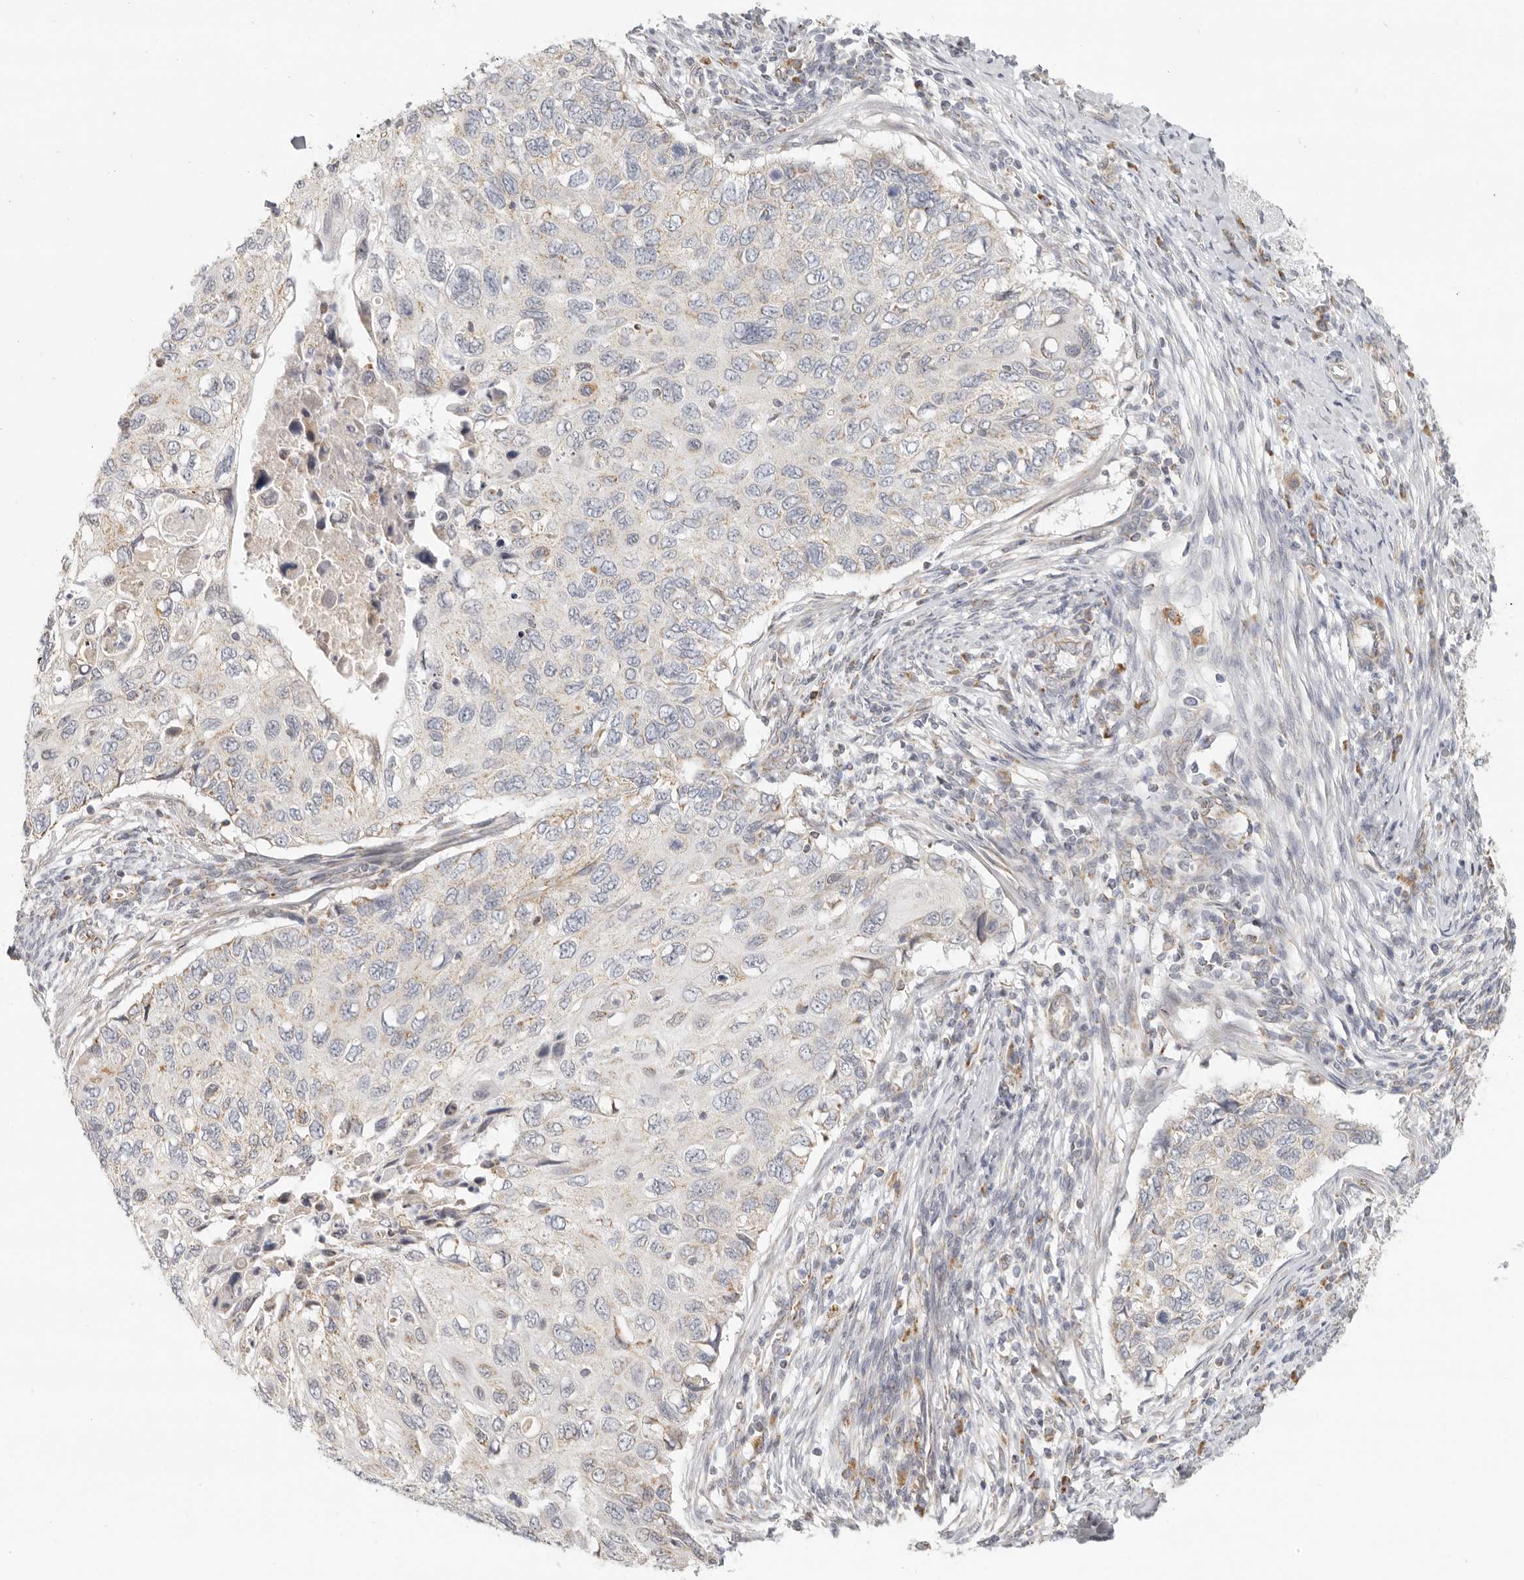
{"staining": {"intensity": "weak", "quantity": "25%-75%", "location": "cytoplasmic/membranous"}, "tissue": "cervical cancer", "cell_type": "Tumor cells", "image_type": "cancer", "snomed": [{"axis": "morphology", "description": "Squamous cell carcinoma, NOS"}, {"axis": "topography", "description": "Cervix"}], "caption": "Immunohistochemistry (IHC) photomicrograph of neoplastic tissue: human cervical squamous cell carcinoma stained using immunohistochemistry displays low levels of weak protein expression localized specifically in the cytoplasmic/membranous of tumor cells, appearing as a cytoplasmic/membranous brown color.", "gene": "KDF1", "patient": {"sex": "female", "age": 70}}